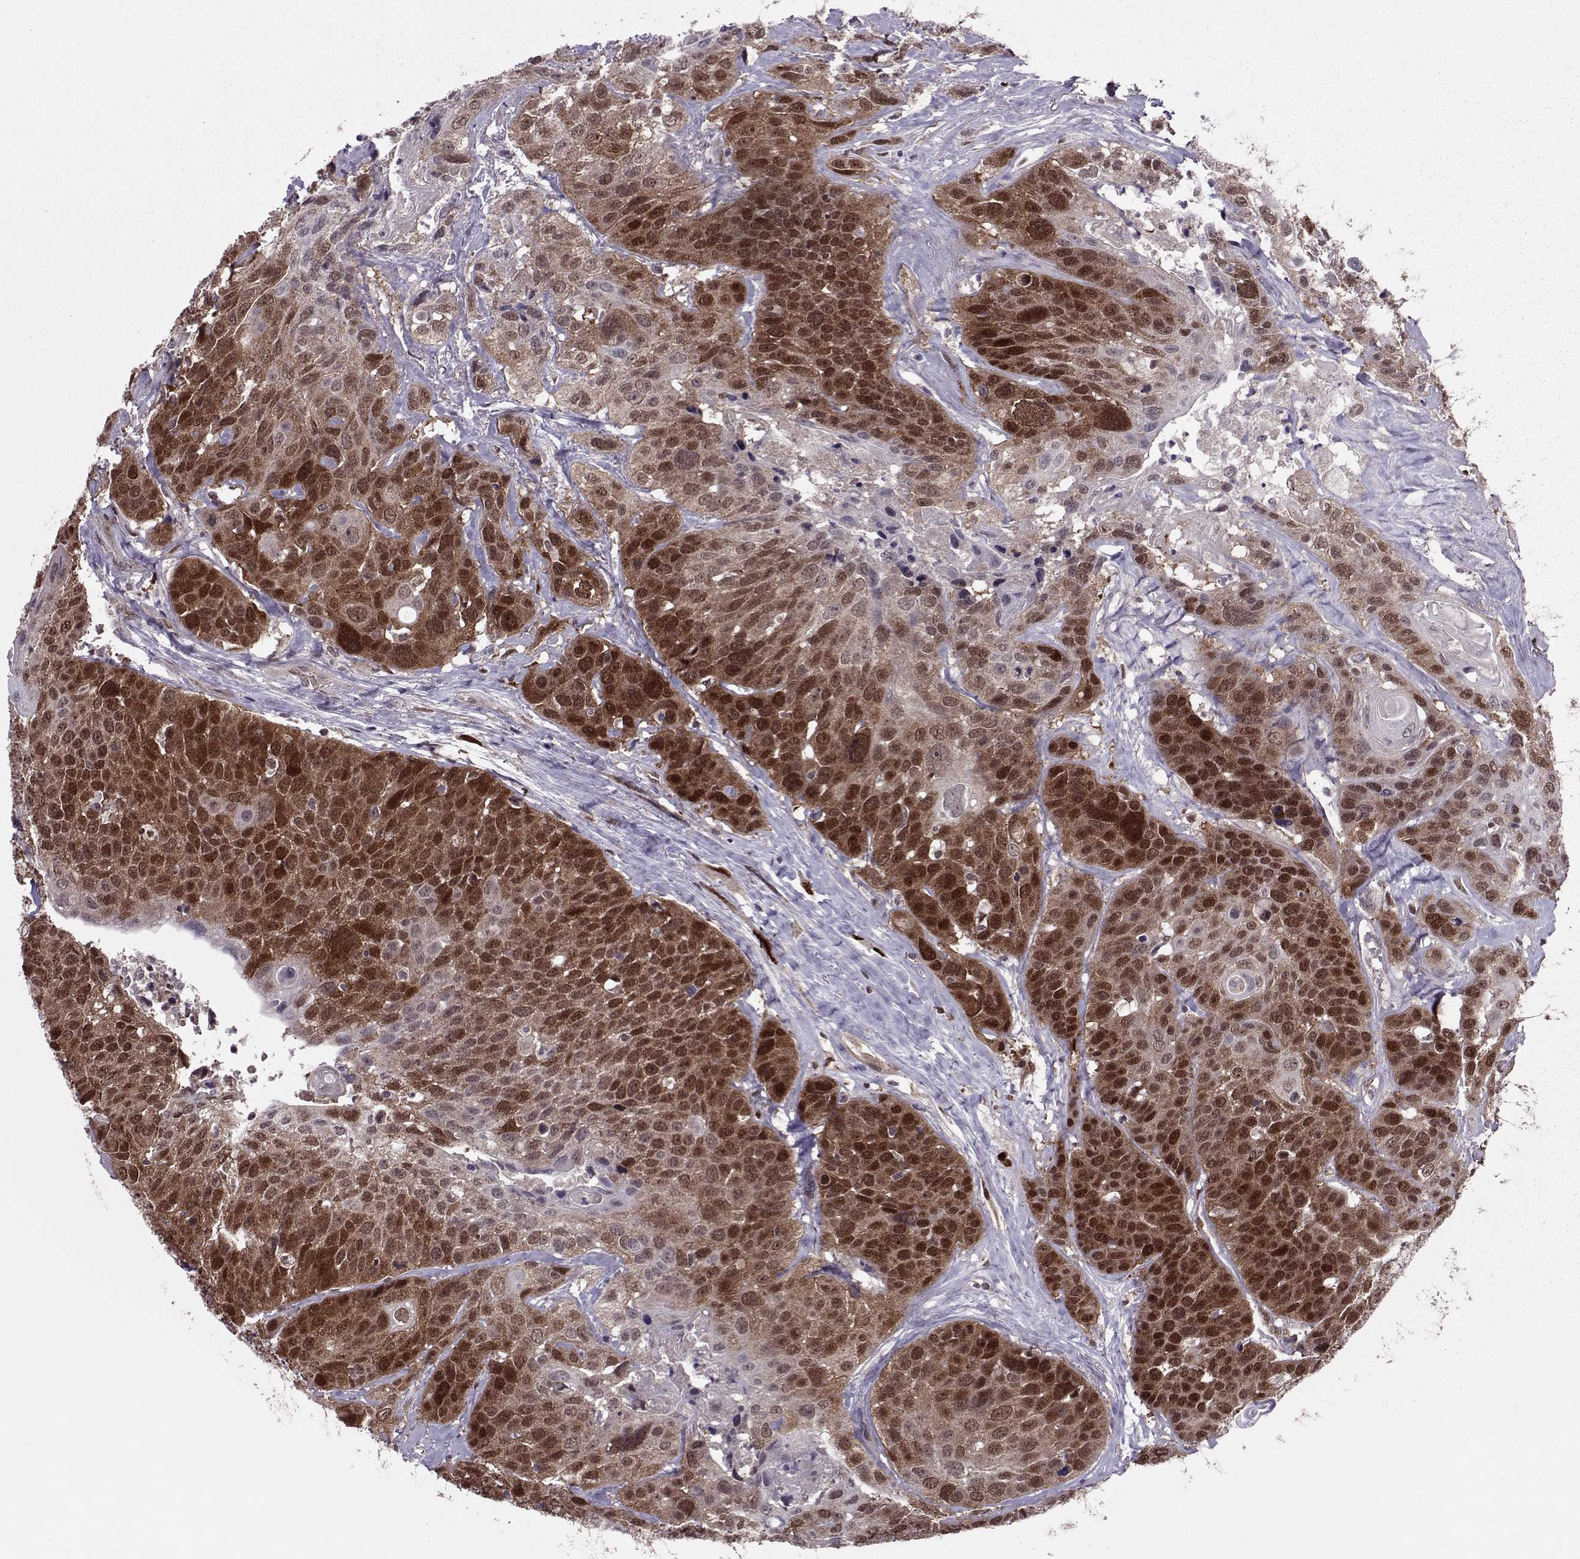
{"staining": {"intensity": "strong", "quantity": ">75%", "location": "cytoplasmic/membranous,nuclear"}, "tissue": "head and neck cancer", "cell_type": "Tumor cells", "image_type": "cancer", "snomed": [{"axis": "morphology", "description": "Squamous cell carcinoma, NOS"}, {"axis": "topography", "description": "Oral tissue"}, {"axis": "topography", "description": "Head-Neck"}], "caption": "DAB immunohistochemical staining of head and neck squamous cell carcinoma exhibits strong cytoplasmic/membranous and nuclear protein positivity in about >75% of tumor cells.", "gene": "CDK4", "patient": {"sex": "male", "age": 56}}